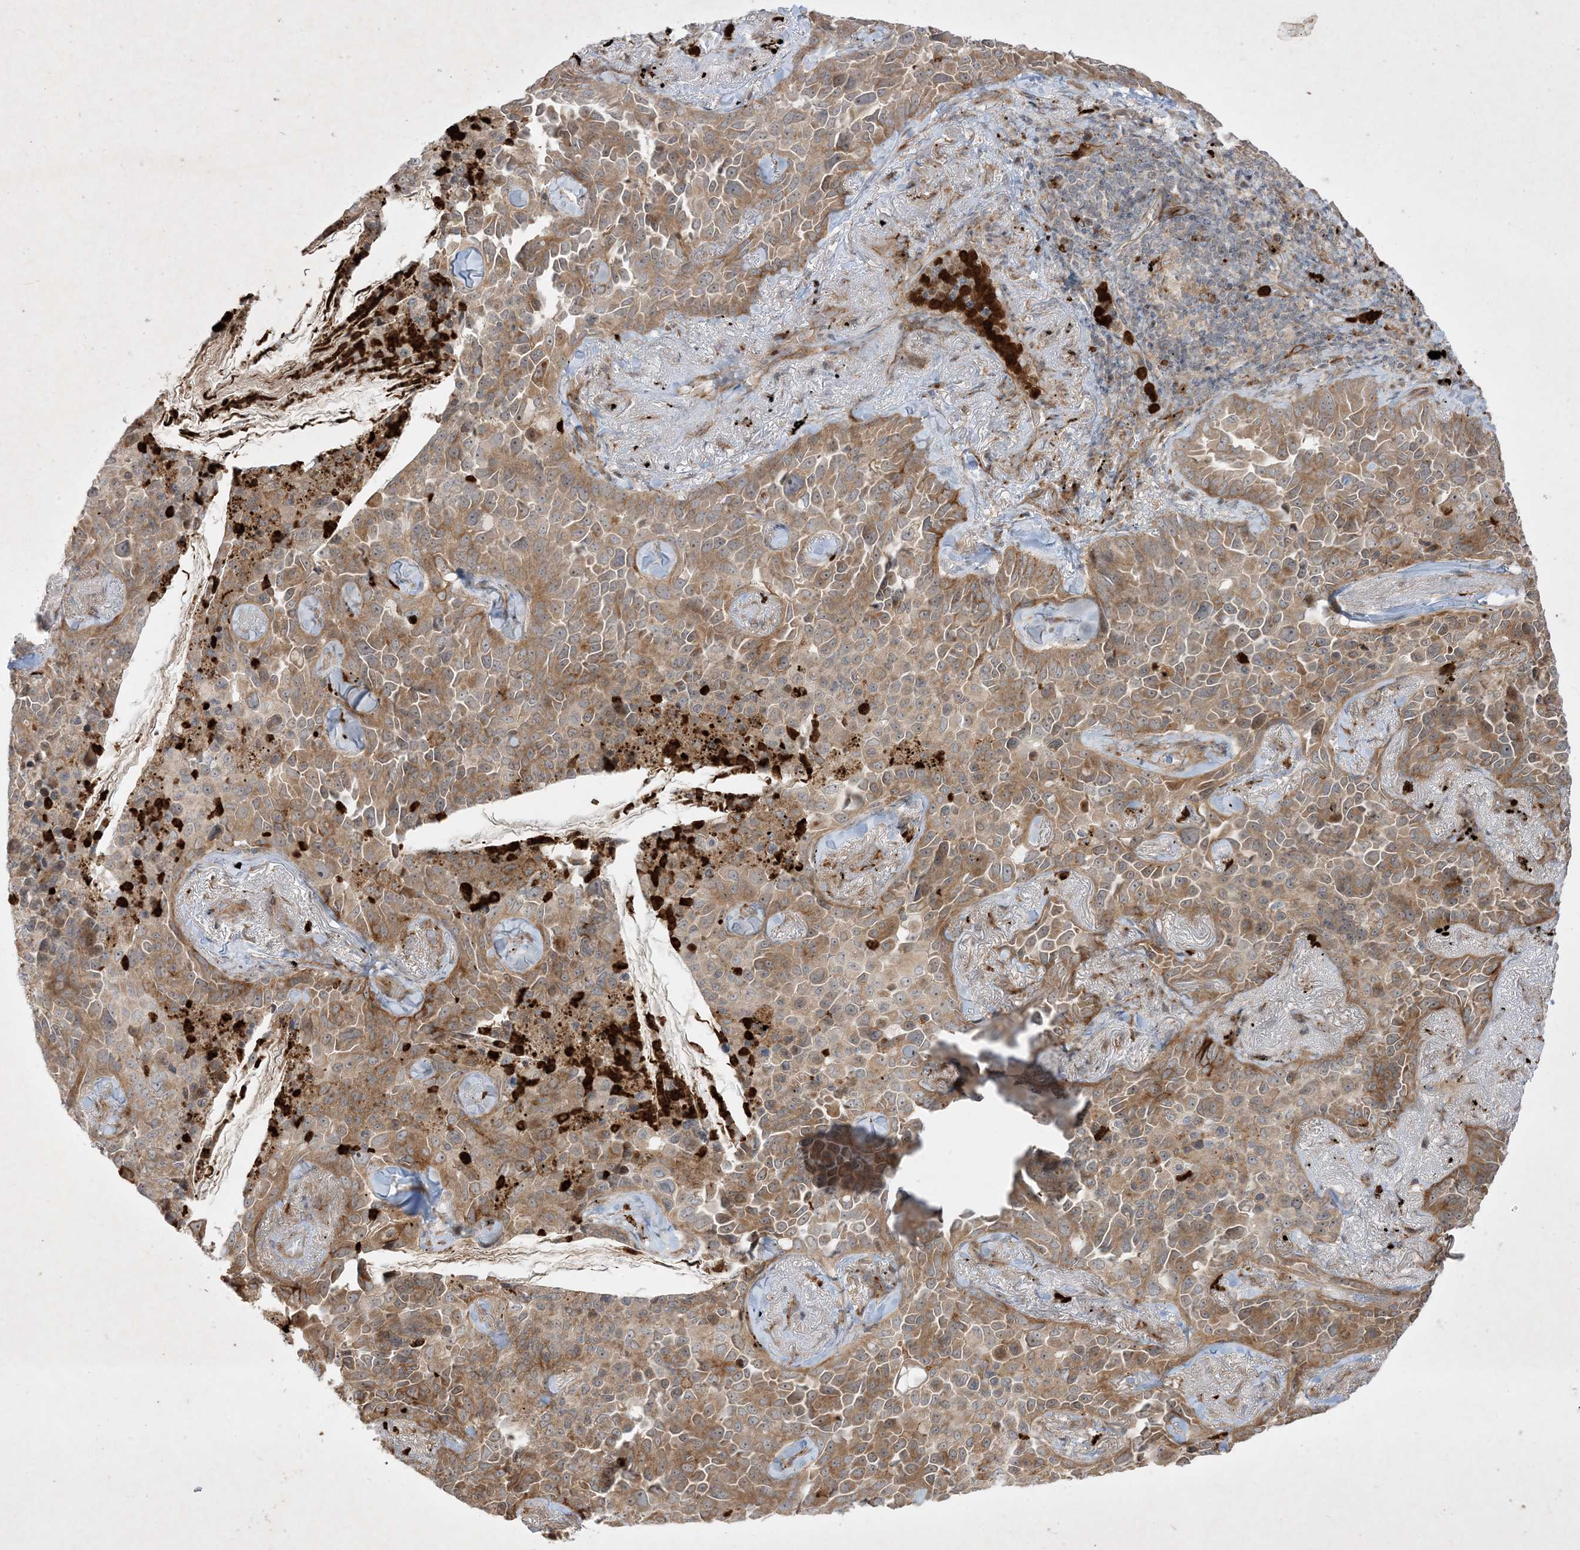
{"staining": {"intensity": "moderate", "quantity": ">75%", "location": "cytoplasmic/membranous"}, "tissue": "lung cancer", "cell_type": "Tumor cells", "image_type": "cancer", "snomed": [{"axis": "morphology", "description": "Adenocarcinoma, NOS"}, {"axis": "topography", "description": "Lung"}], "caption": "Tumor cells reveal medium levels of moderate cytoplasmic/membranous positivity in about >75% of cells in adenocarcinoma (lung).", "gene": "IFT57", "patient": {"sex": "female", "age": 67}}